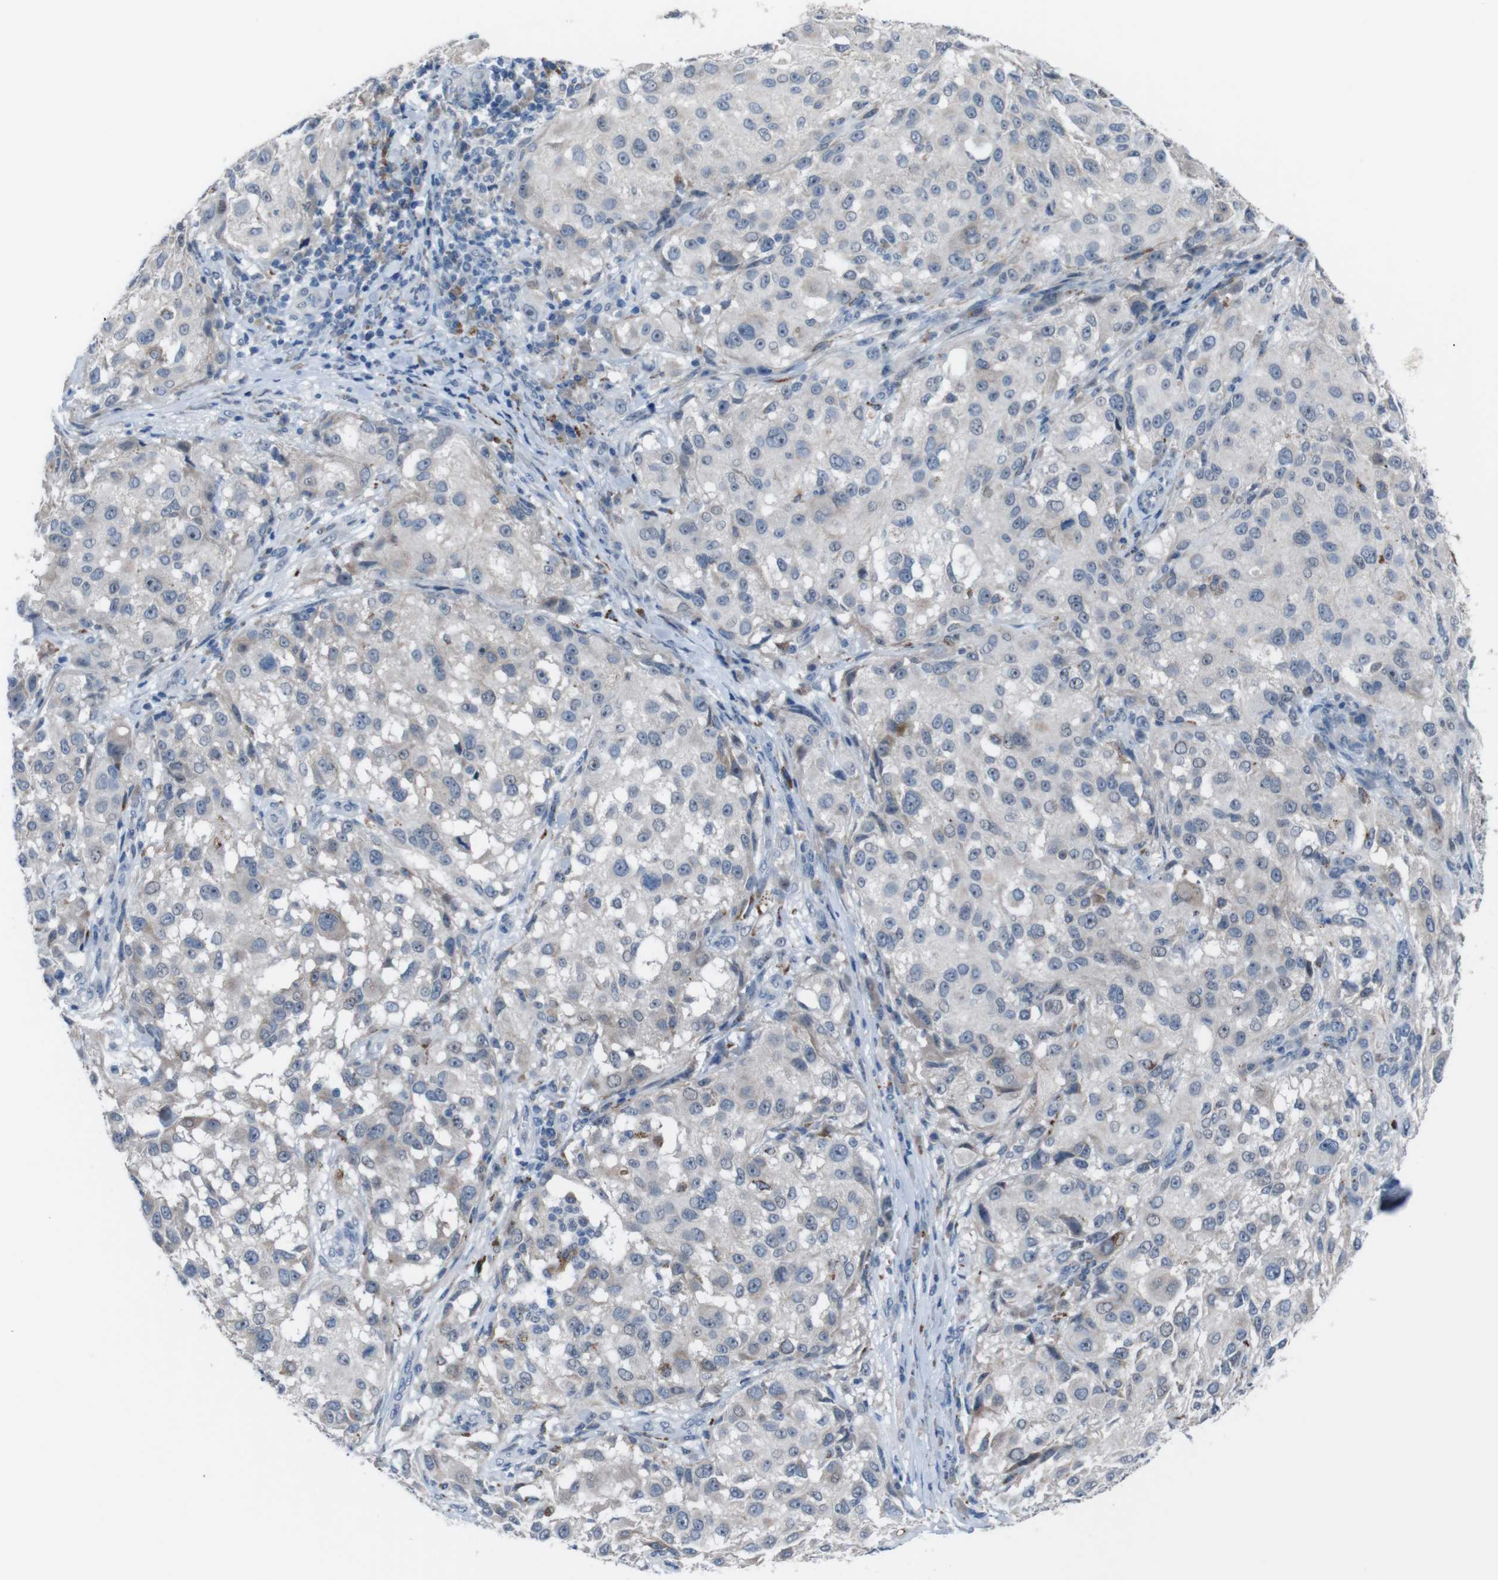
{"staining": {"intensity": "negative", "quantity": "none", "location": "none"}, "tissue": "melanoma", "cell_type": "Tumor cells", "image_type": "cancer", "snomed": [{"axis": "morphology", "description": "Necrosis, NOS"}, {"axis": "morphology", "description": "Malignant melanoma, NOS"}, {"axis": "topography", "description": "Skin"}], "caption": "Histopathology image shows no significant protein staining in tumor cells of melanoma. (Stains: DAB IHC with hematoxylin counter stain, Microscopy: brightfield microscopy at high magnification).", "gene": "CDH22", "patient": {"sex": "female", "age": 87}}